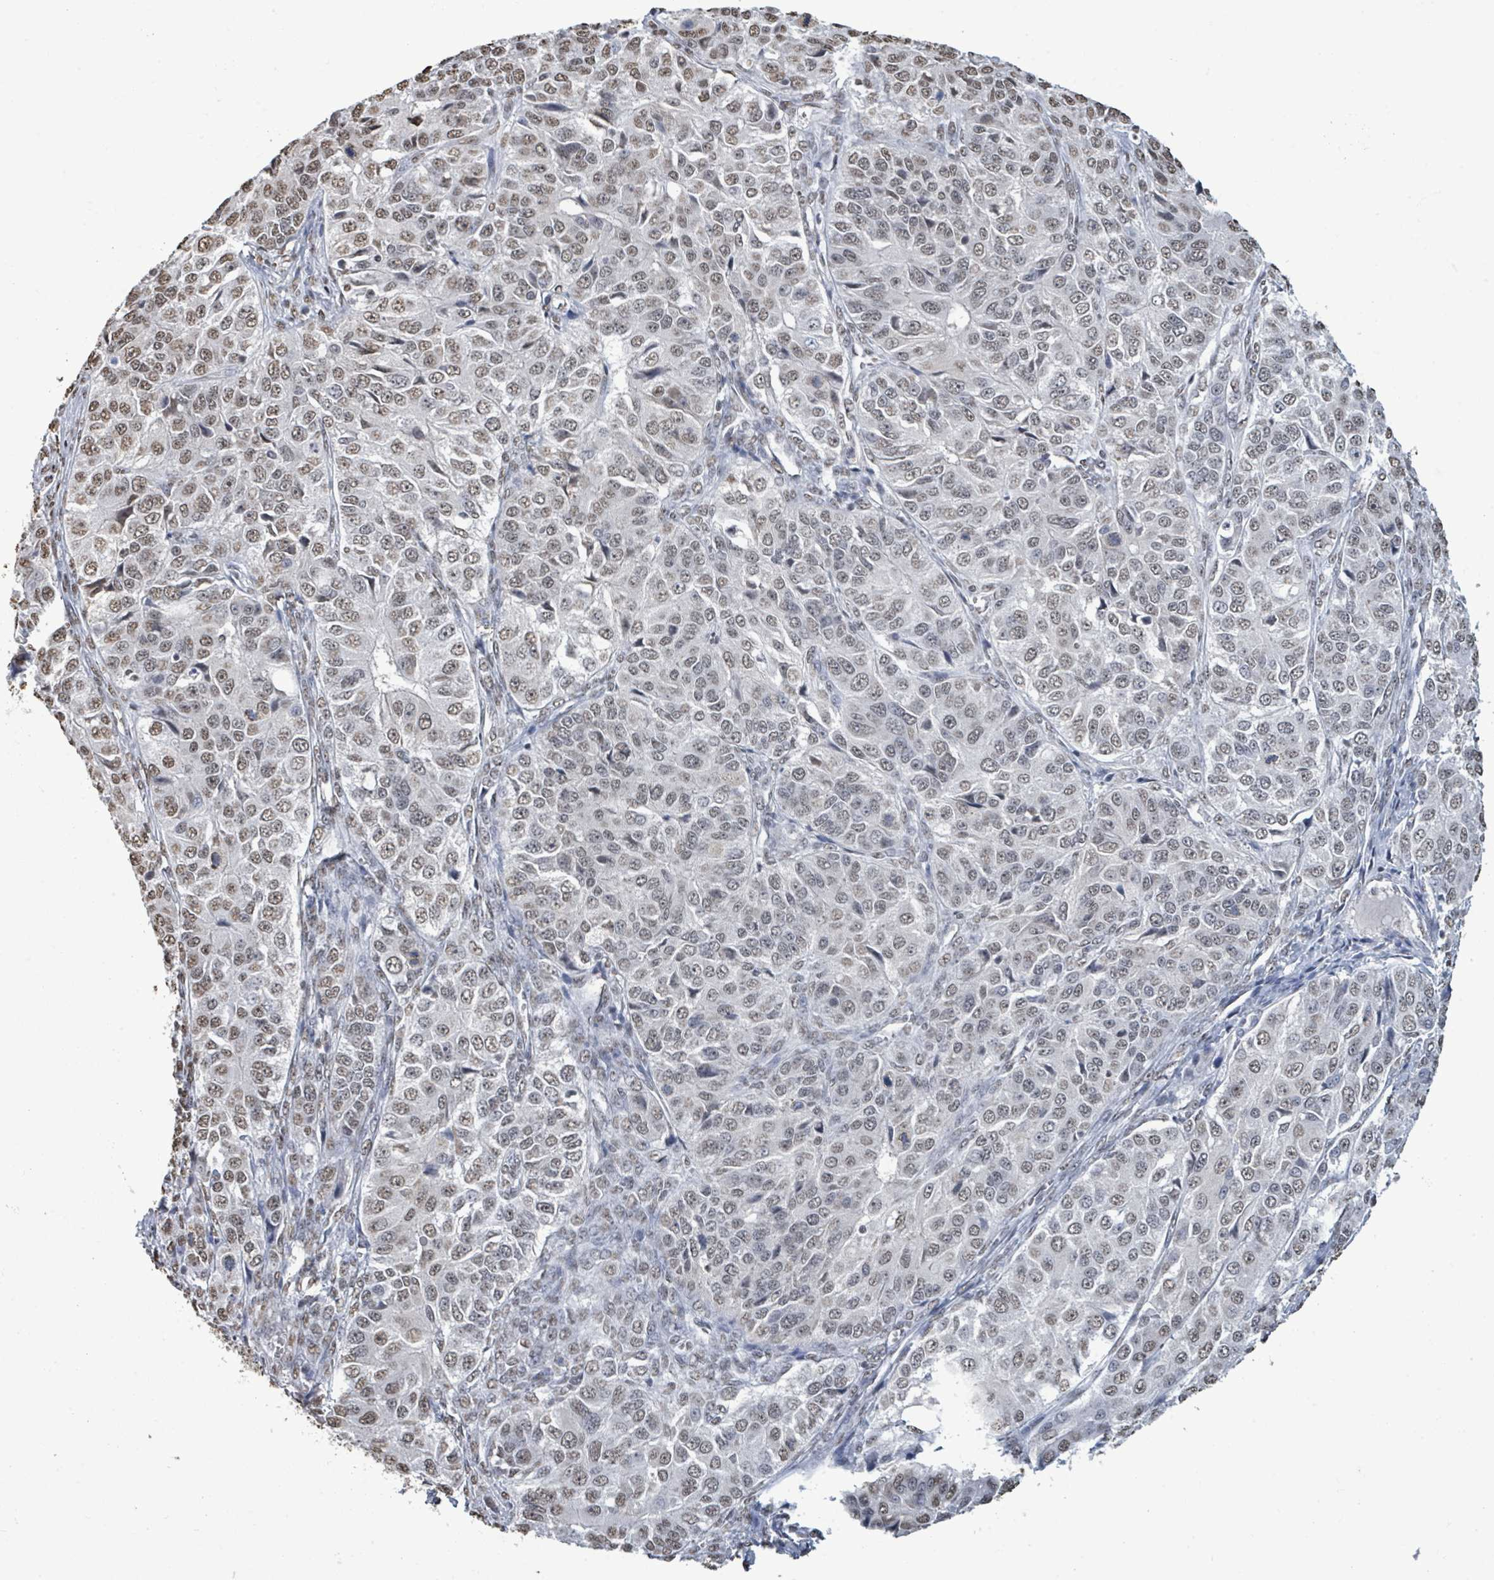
{"staining": {"intensity": "moderate", "quantity": "25%-75%", "location": "nuclear"}, "tissue": "ovarian cancer", "cell_type": "Tumor cells", "image_type": "cancer", "snomed": [{"axis": "morphology", "description": "Carcinoma, endometroid"}, {"axis": "topography", "description": "Ovary"}], "caption": "Human ovarian cancer stained with a brown dye exhibits moderate nuclear positive staining in about 25%-75% of tumor cells.", "gene": "SAMD14", "patient": {"sex": "female", "age": 51}}